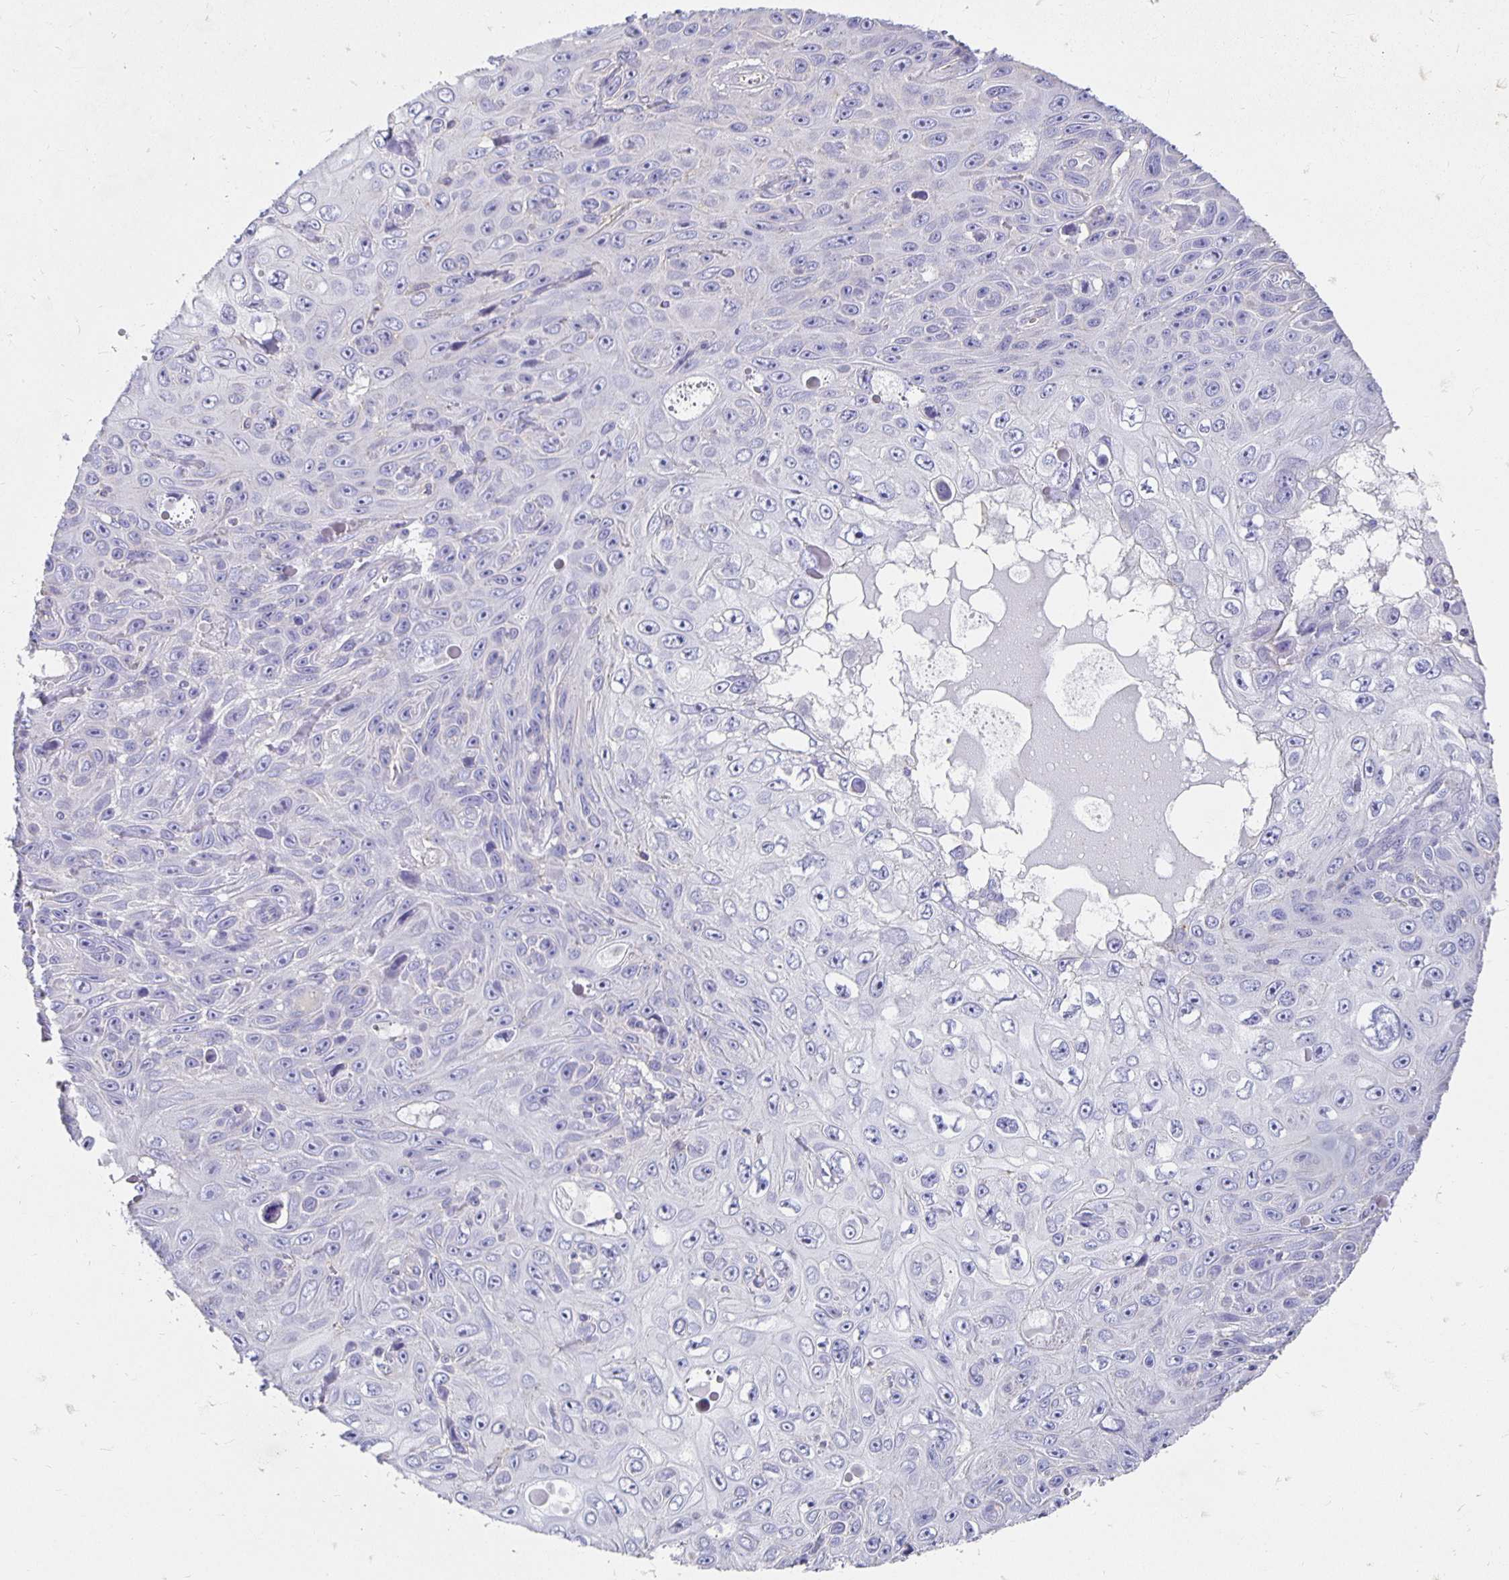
{"staining": {"intensity": "negative", "quantity": "none", "location": "none"}, "tissue": "skin cancer", "cell_type": "Tumor cells", "image_type": "cancer", "snomed": [{"axis": "morphology", "description": "Squamous cell carcinoma, NOS"}, {"axis": "topography", "description": "Skin"}], "caption": "Immunohistochemistry histopathology image of skin cancer (squamous cell carcinoma) stained for a protein (brown), which displays no expression in tumor cells.", "gene": "APOB", "patient": {"sex": "male", "age": 82}}